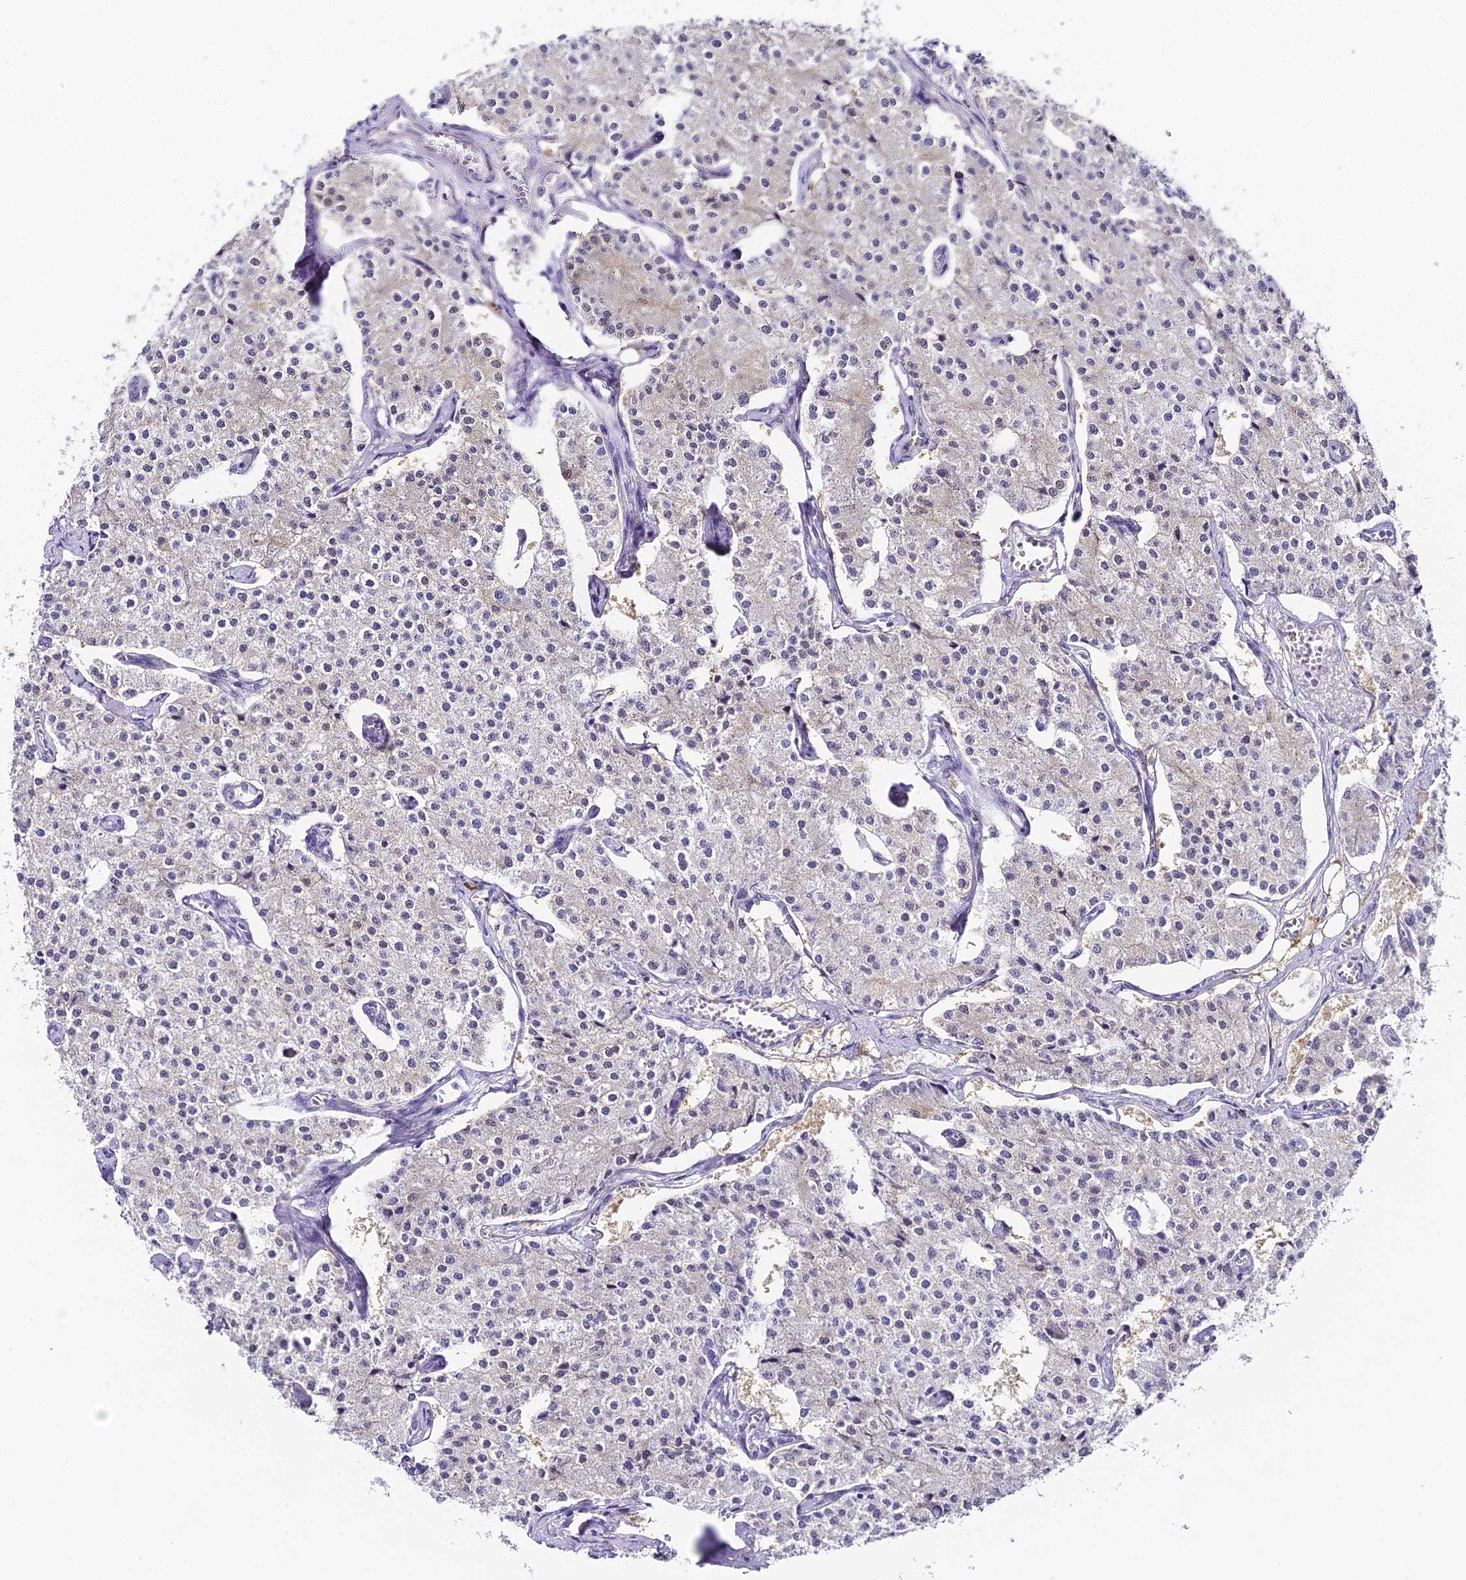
{"staining": {"intensity": "negative", "quantity": "none", "location": "none"}, "tissue": "carcinoid", "cell_type": "Tumor cells", "image_type": "cancer", "snomed": [{"axis": "morphology", "description": "Carcinoid, malignant, NOS"}, {"axis": "topography", "description": "Colon"}], "caption": "Immunohistochemistry (IHC) photomicrograph of malignant carcinoid stained for a protein (brown), which demonstrates no positivity in tumor cells.", "gene": "ABHD14A-ACY1", "patient": {"sex": "female", "age": 52}}